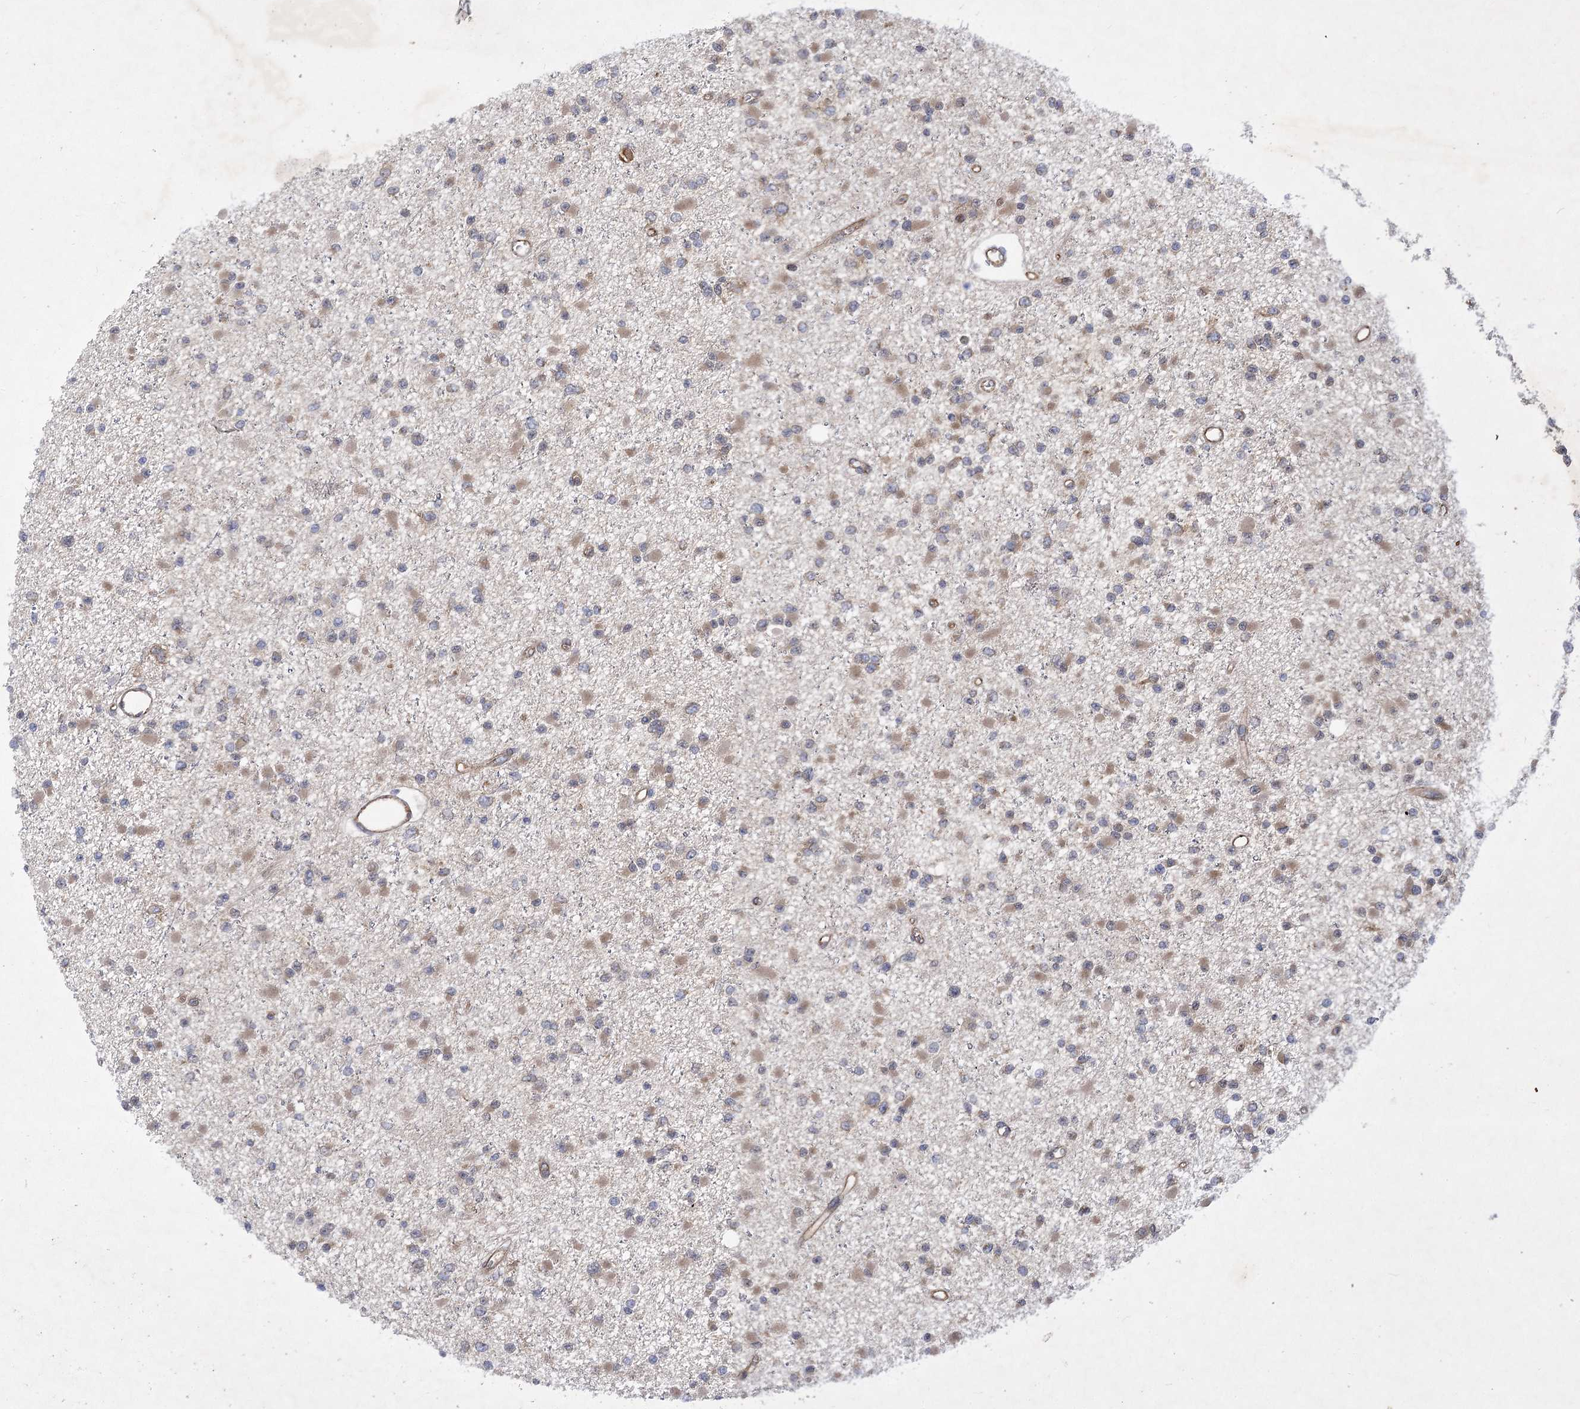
{"staining": {"intensity": "weak", "quantity": "25%-75%", "location": "cytoplasmic/membranous"}, "tissue": "glioma", "cell_type": "Tumor cells", "image_type": "cancer", "snomed": [{"axis": "morphology", "description": "Glioma, malignant, Low grade"}, {"axis": "topography", "description": "Brain"}], "caption": "Immunohistochemistry histopathology image of neoplastic tissue: malignant glioma (low-grade) stained using IHC shows low levels of weak protein expression localized specifically in the cytoplasmic/membranous of tumor cells, appearing as a cytoplasmic/membranous brown color.", "gene": "ARHGAP31", "patient": {"sex": "female", "age": 22}}